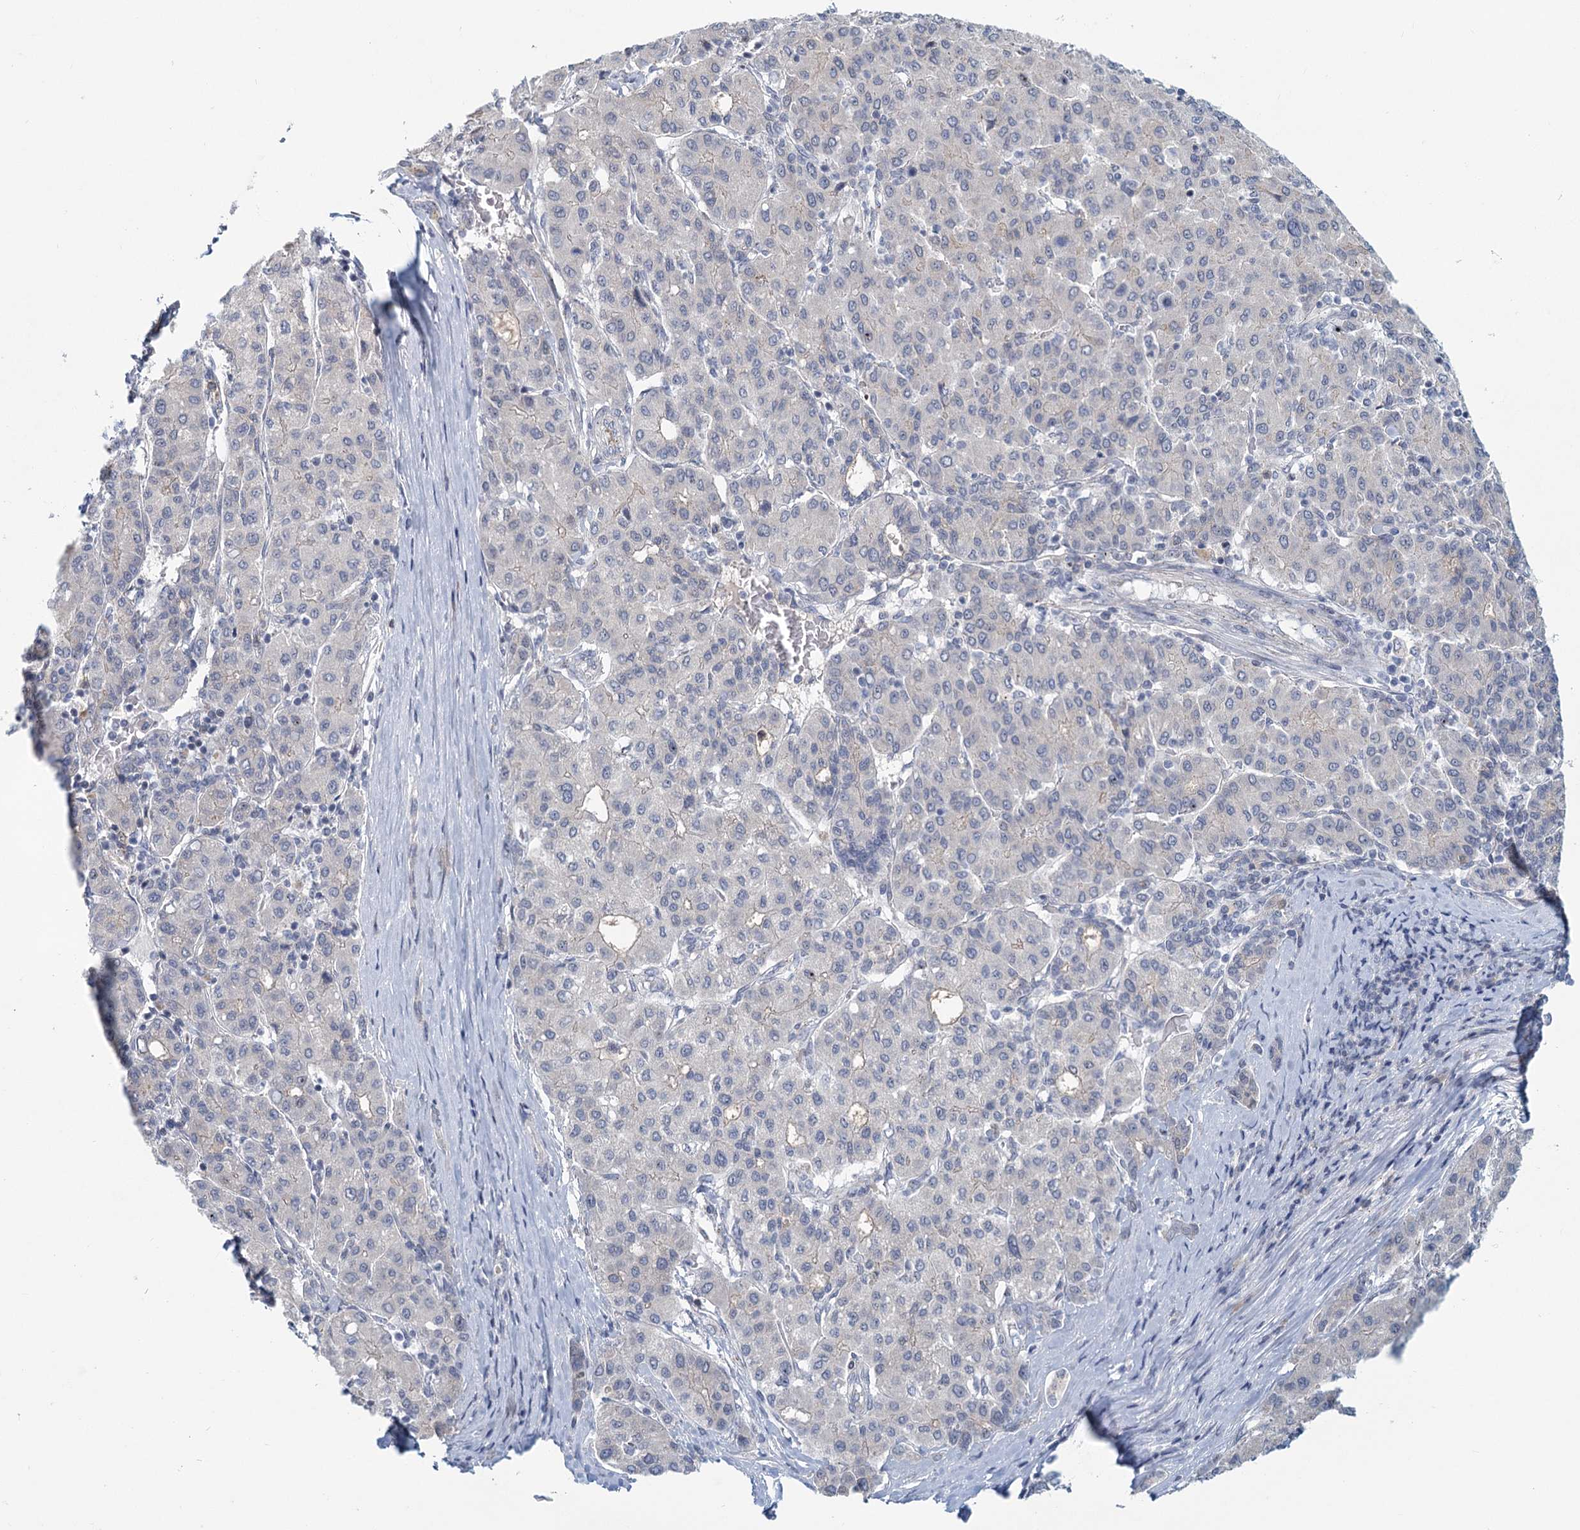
{"staining": {"intensity": "negative", "quantity": "none", "location": "none"}, "tissue": "liver cancer", "cell_type": "Tumor cells", "image_type": "cancer", "snomed": [{"axis": "morphology", "description": "Carcinoma, Hepatocellular, NOS"}, {"axis": "topography", "description": "Liver"}], "caption": "Liver hepatocellular carcinoma was stained to show a protein in brown. There is no significant staining in tumor cells. The staining is performed using DAB brown chromogen with nuclei counter-stained in using hematoxylin.", "gene": "STAP1", "patient": {"sex": "male", "age": 65}}